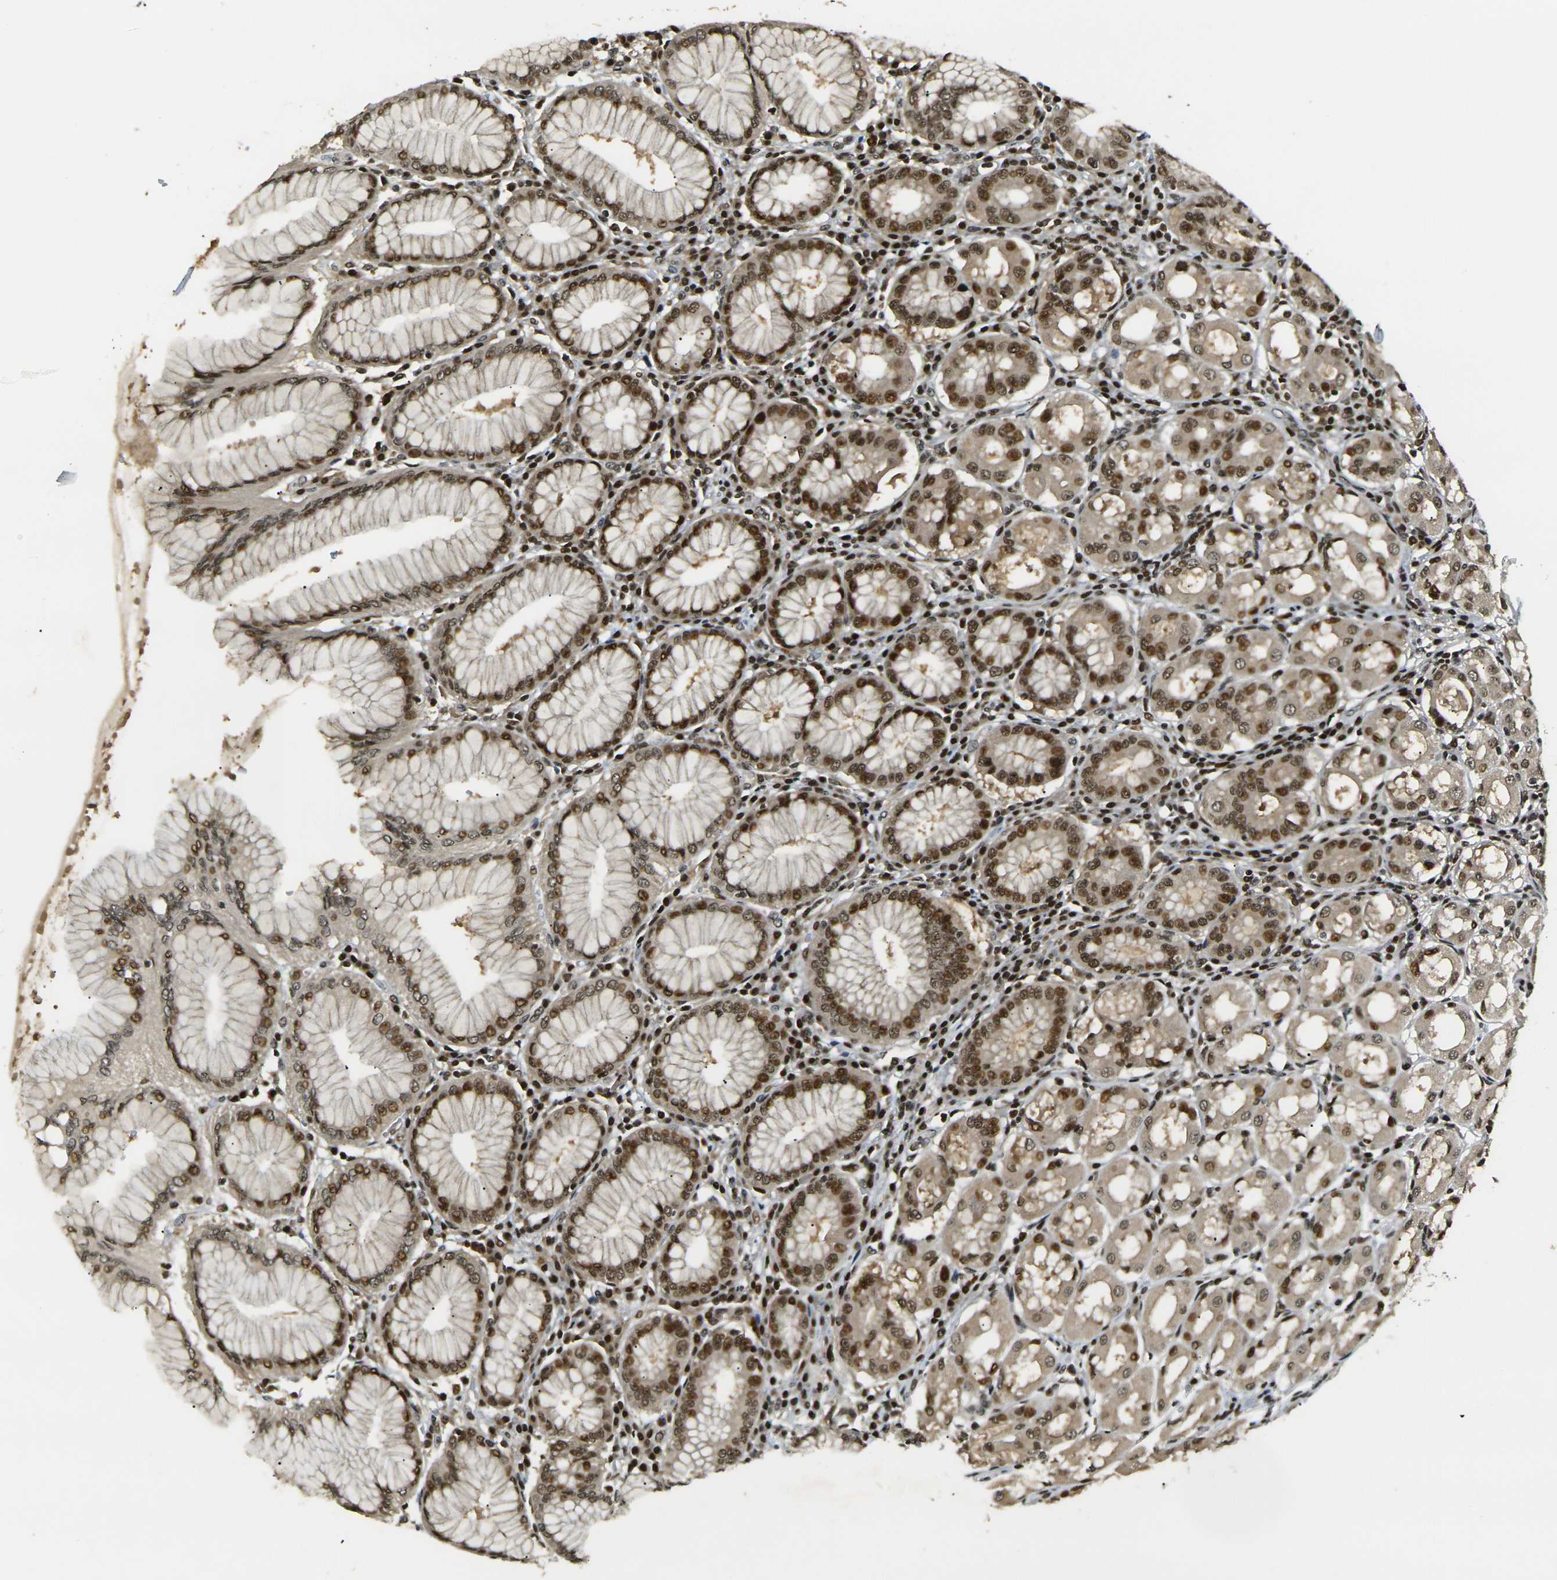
{"staining": {"intensity": "strong", "quantity": ">75%", "location": "cytoplasmic/membranous,nuclear"}, "tissue": "stomach", "cell_type": "Glandular cells", "image_type": "normal", "snomed": [{"axis": "morphology", "description": "Normal tissue, NOS"}, {"axis": "topography", "description": "Stomach"}, {"axis": "topography", "description": "Stomach, lower"}], "caption": "This is a photomicrograph of immunohistochemistry (IHC) staining of unremarkable stomach, which shows strong positivity in the cytoplasmic/membranous,nuclear of glandular cells.", "gene": "ACTL6A", "patient": {"sex": "female", "age": 56}}